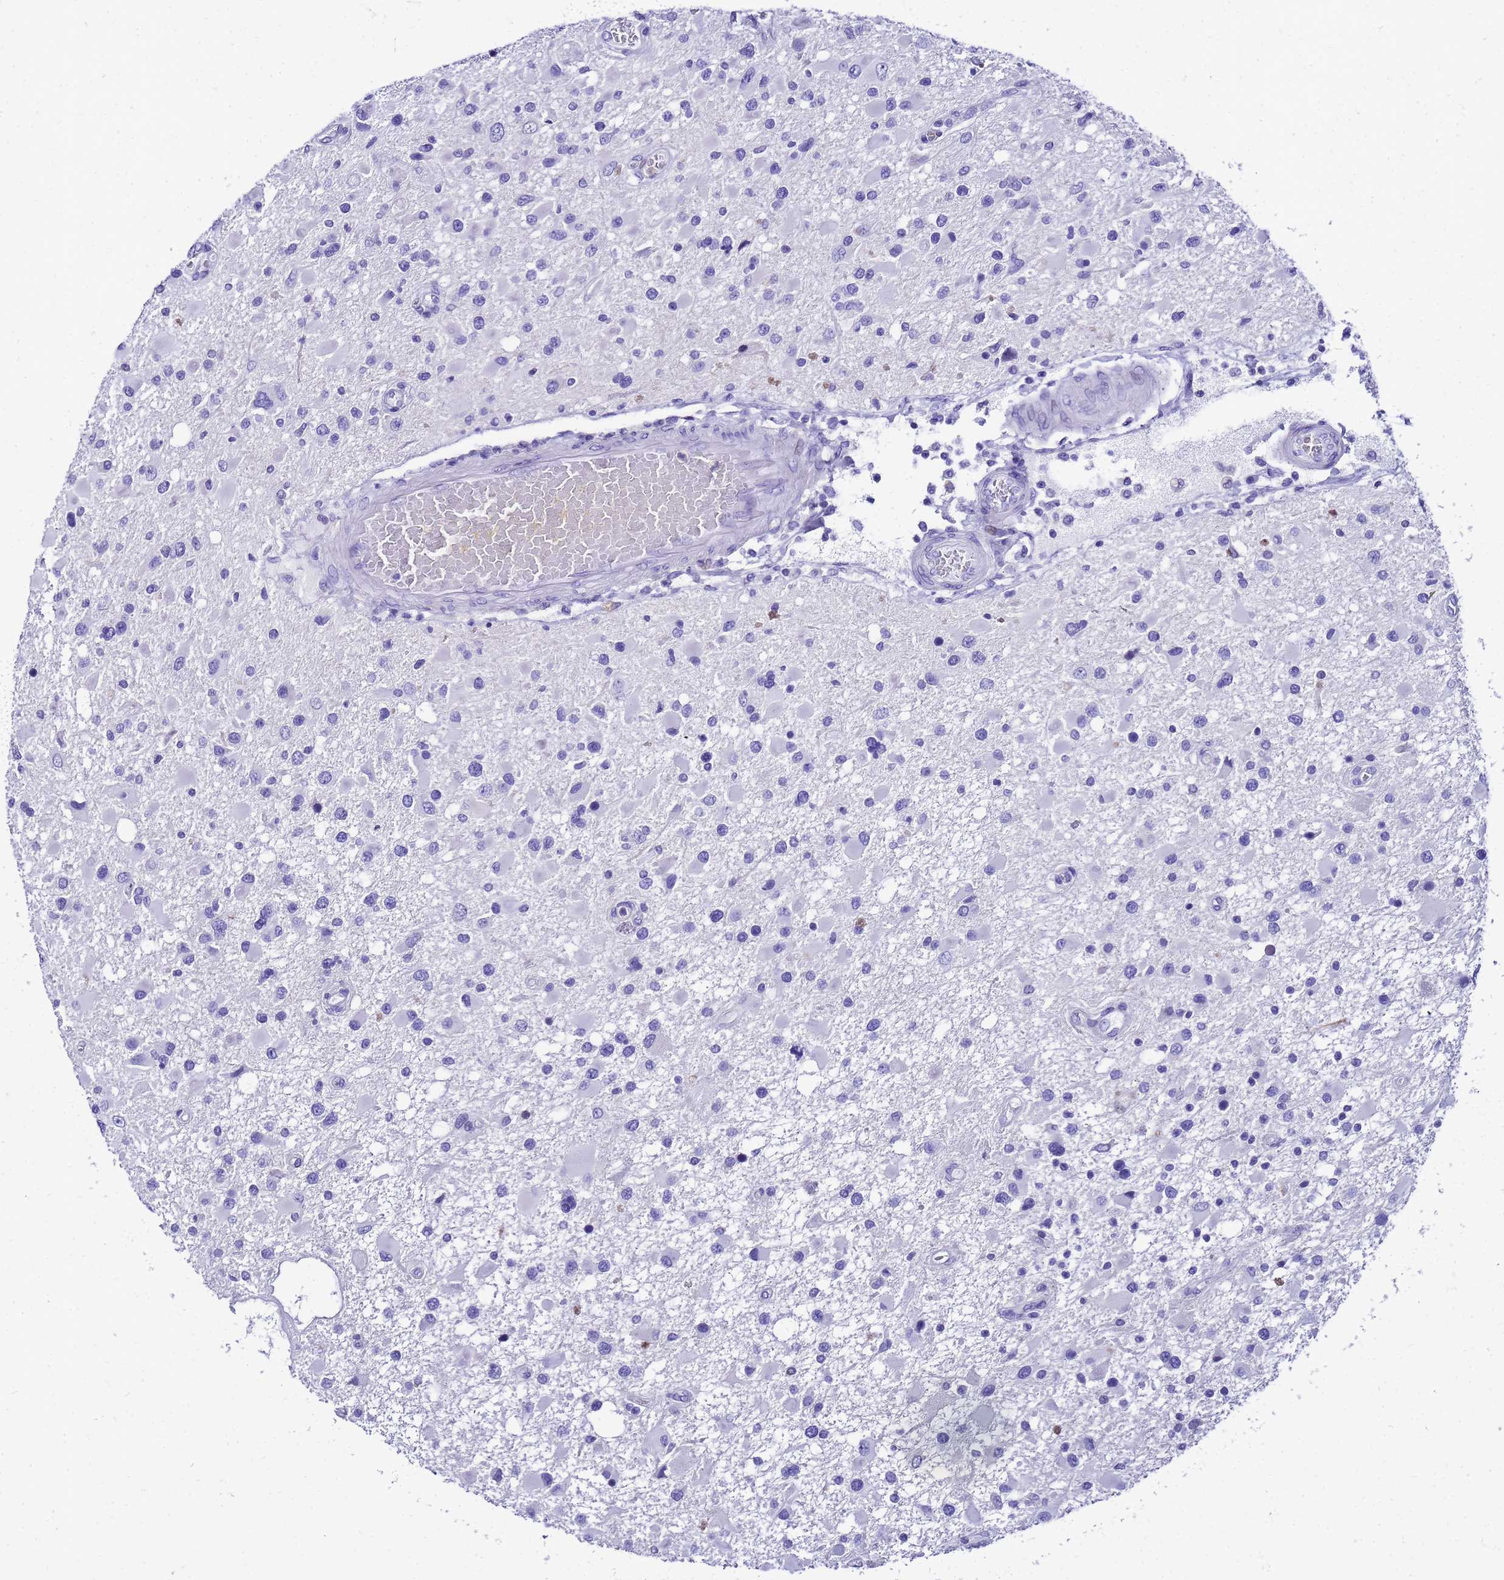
{"staining": {"intensity": "negative", "quantity": "none", "location": "none"}, "tissue": "glioma", "cell_type": "Tumor cells", "image_type": "cancer", "snomed": [{"axis": "morphology", "description": "Glioma, malignant, High grade"}, {"axis": "topography", "description": "Brain"}], "caption": "The image displays no staining of tumor cells in glioma.", "gene": "SMIM21", "patient": {"sex": "male", "age": 53}}